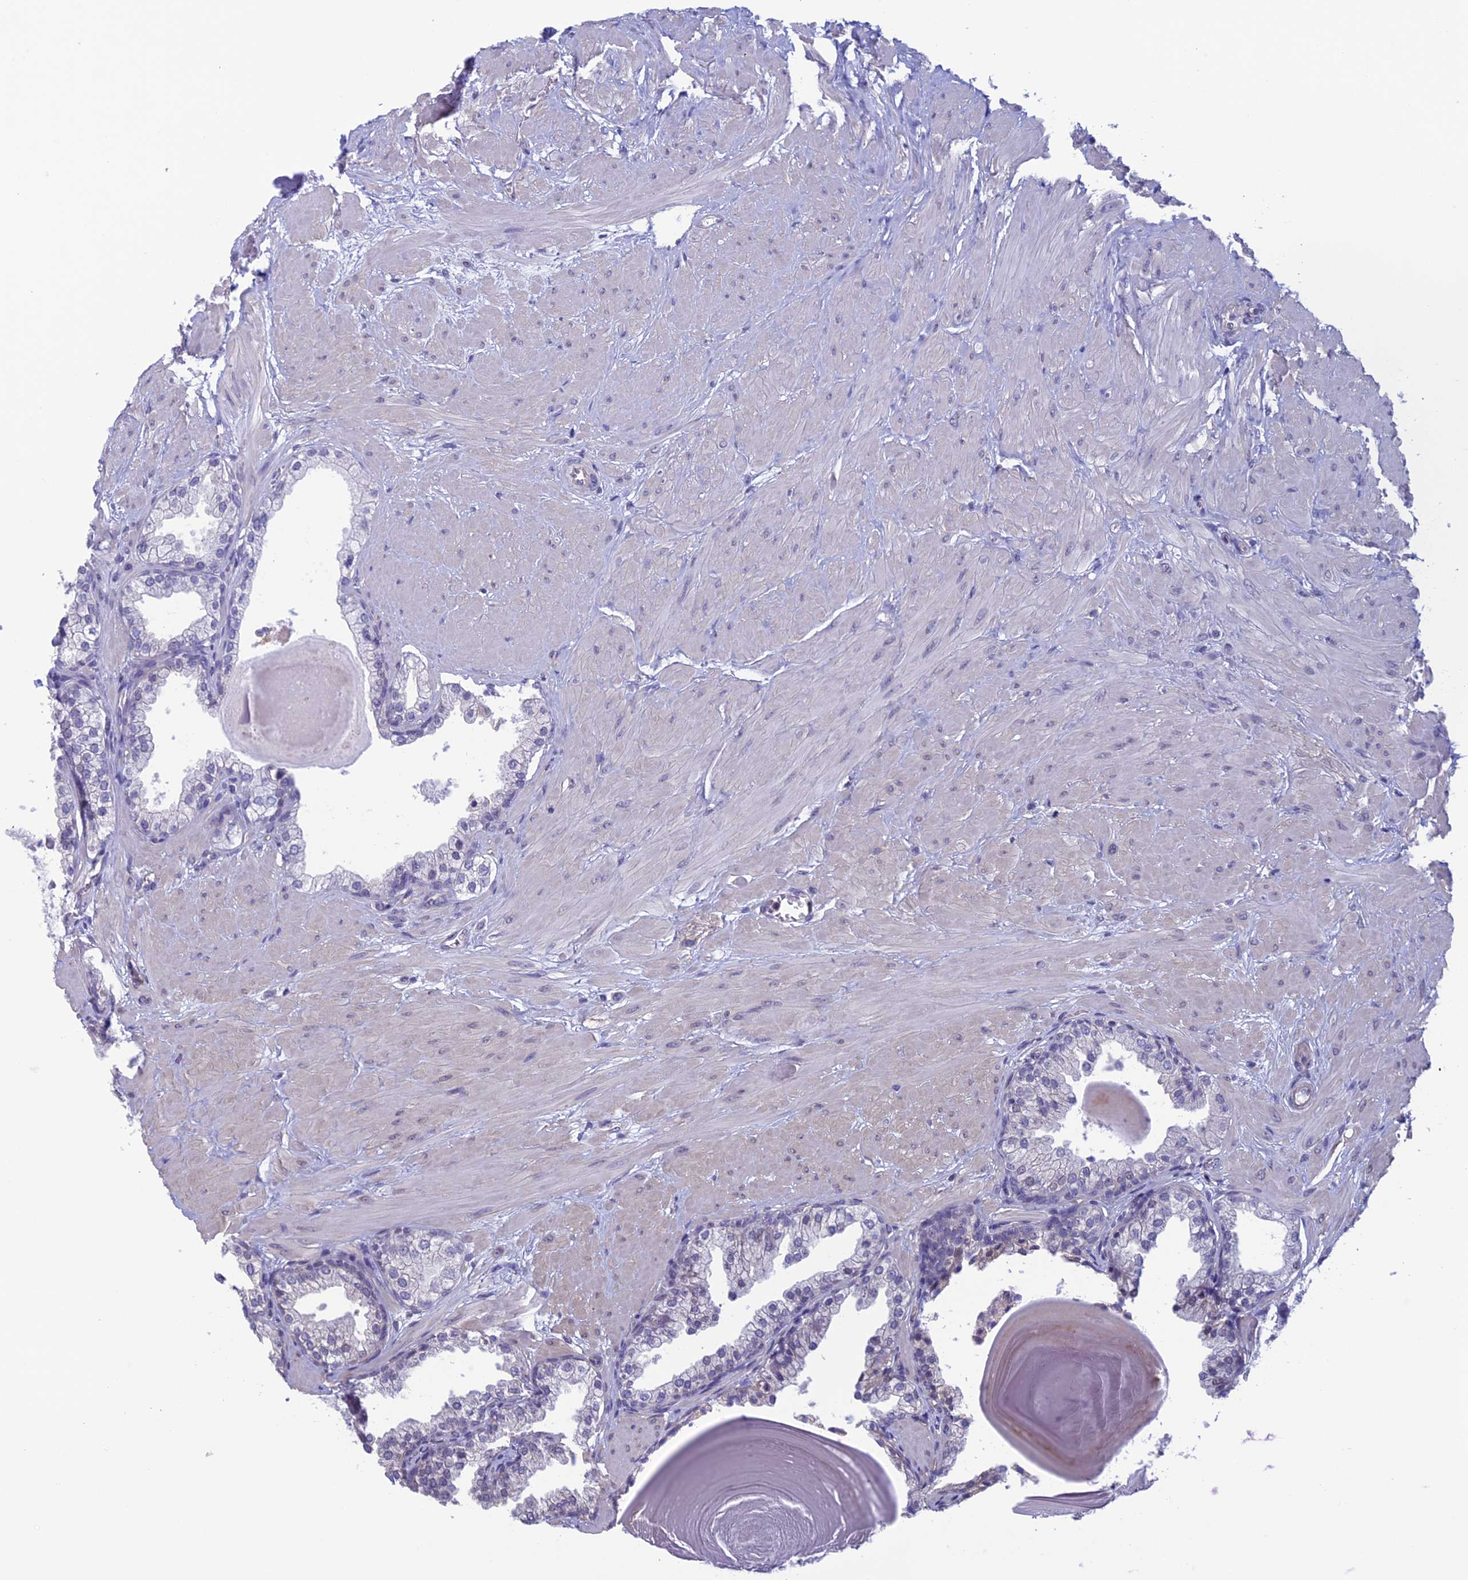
{"staining": {"intensity": "negative", "quantity": "none", "location": "none"}, "tissue": "prostate", "cell_type": "Glandular cells", "image_type": "normal", "snomed": [{"axis": "morphology", "description": "Normal tissue, NOS"}, {"axis": "topography", "description": "Prostate"}], "caption": "An immunohistochemistry (IHC) histopathology image of benign prostate is shown. There is no staining in glandular cells of prostate.", "gene": "SLC1A6", "patient": {"sex": "male", "age": 48}}